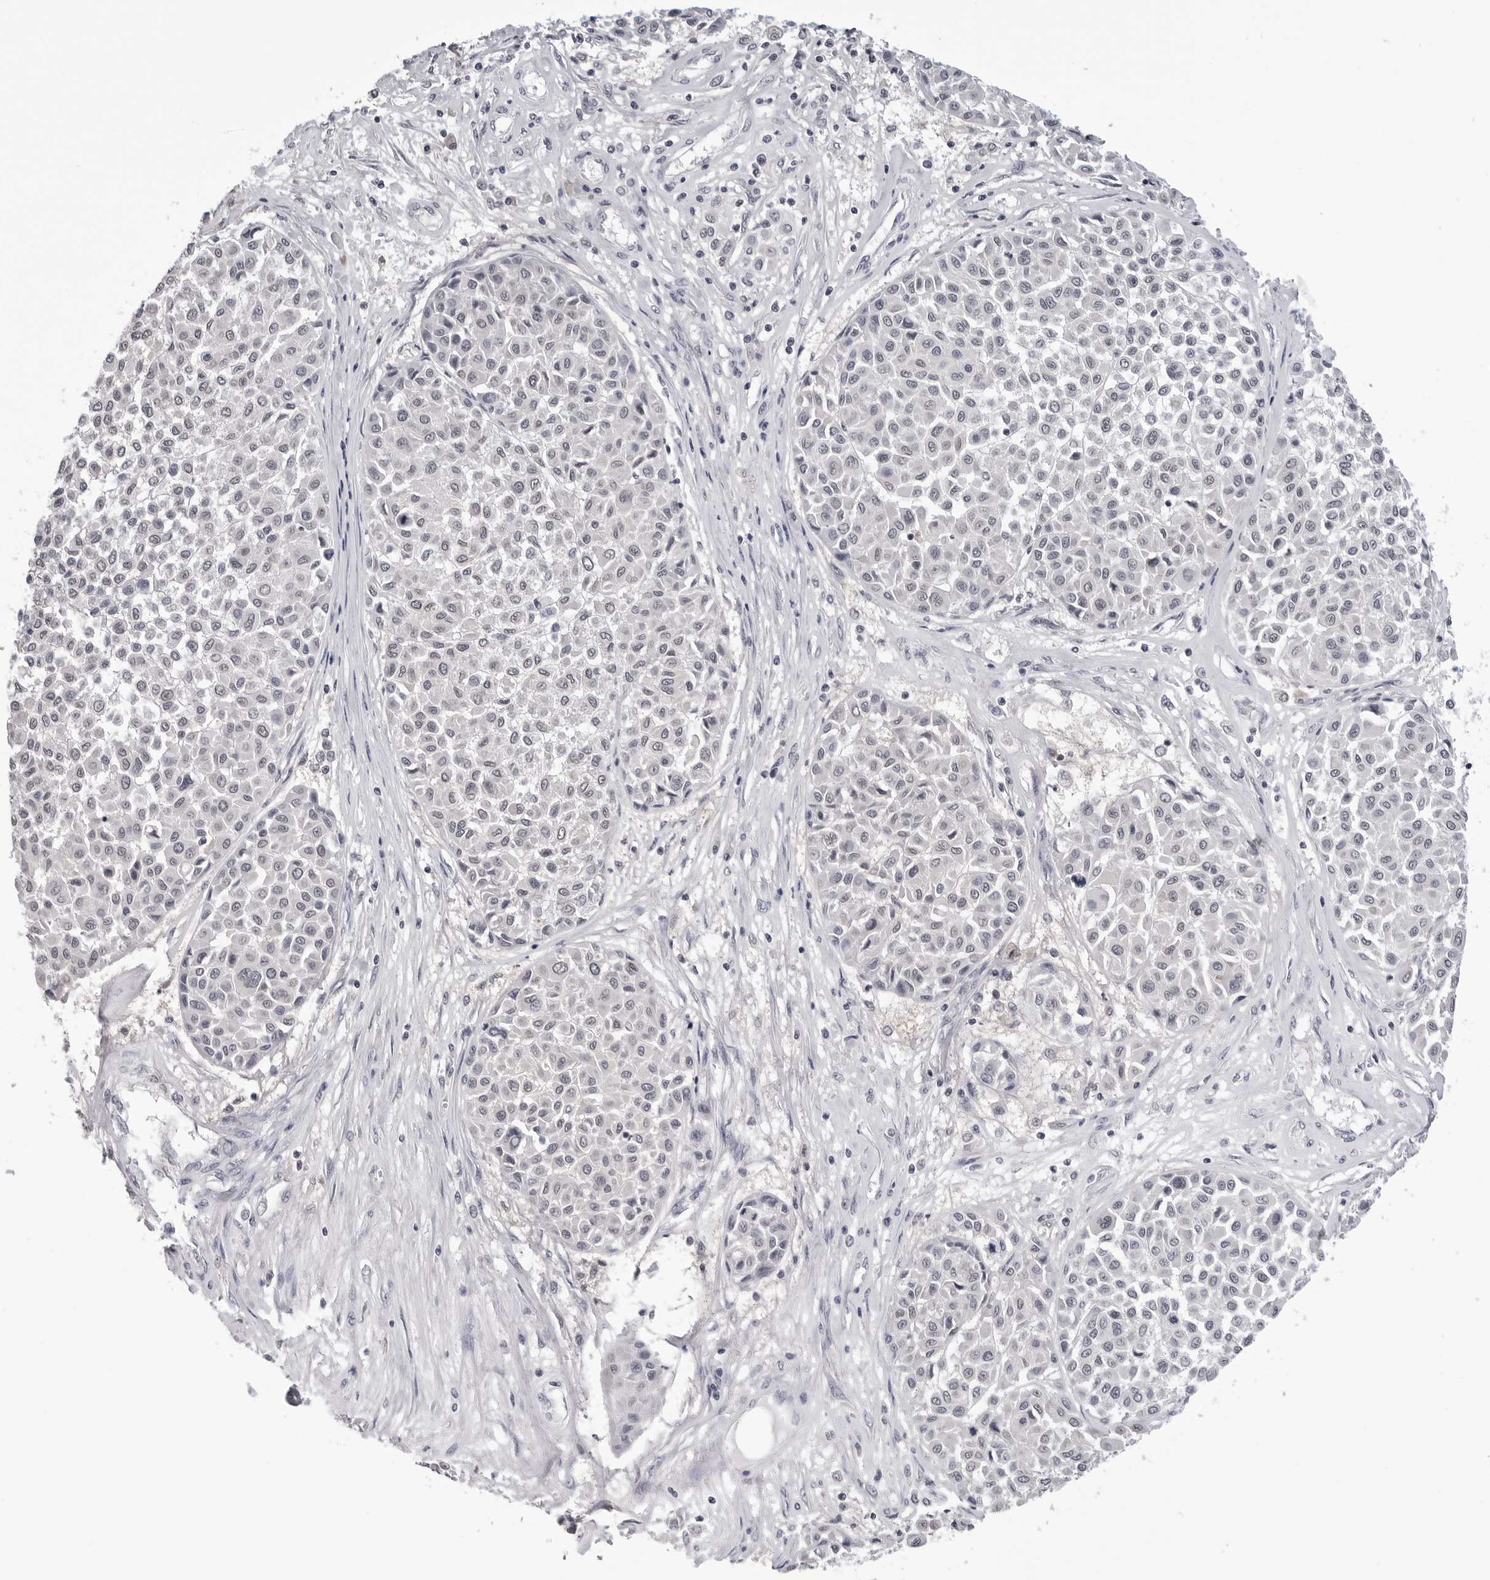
{"staining": {"intensity": "negative", "quantity": "none", "location": "none"}, "tissue": "melanoma", "cell_type": "Tumor cells", "image_type": "cancer", "snomed": [{"axis": "morphology", "description": "Malignant melanoma, Metastatic site"}, {"axis": "topography", "description": "Soft tissue"}], "caption": "Immunohistochemistry histopathology image of malignant melanoma (metastatic site) stained for a protein (brown), which shows no expression in tumor cells. (DAB immunohistochemistry (IHC) with hematoxylin counter stain).", "gene": "CDK20", "patient": {"sex": "male", "age": 41}}